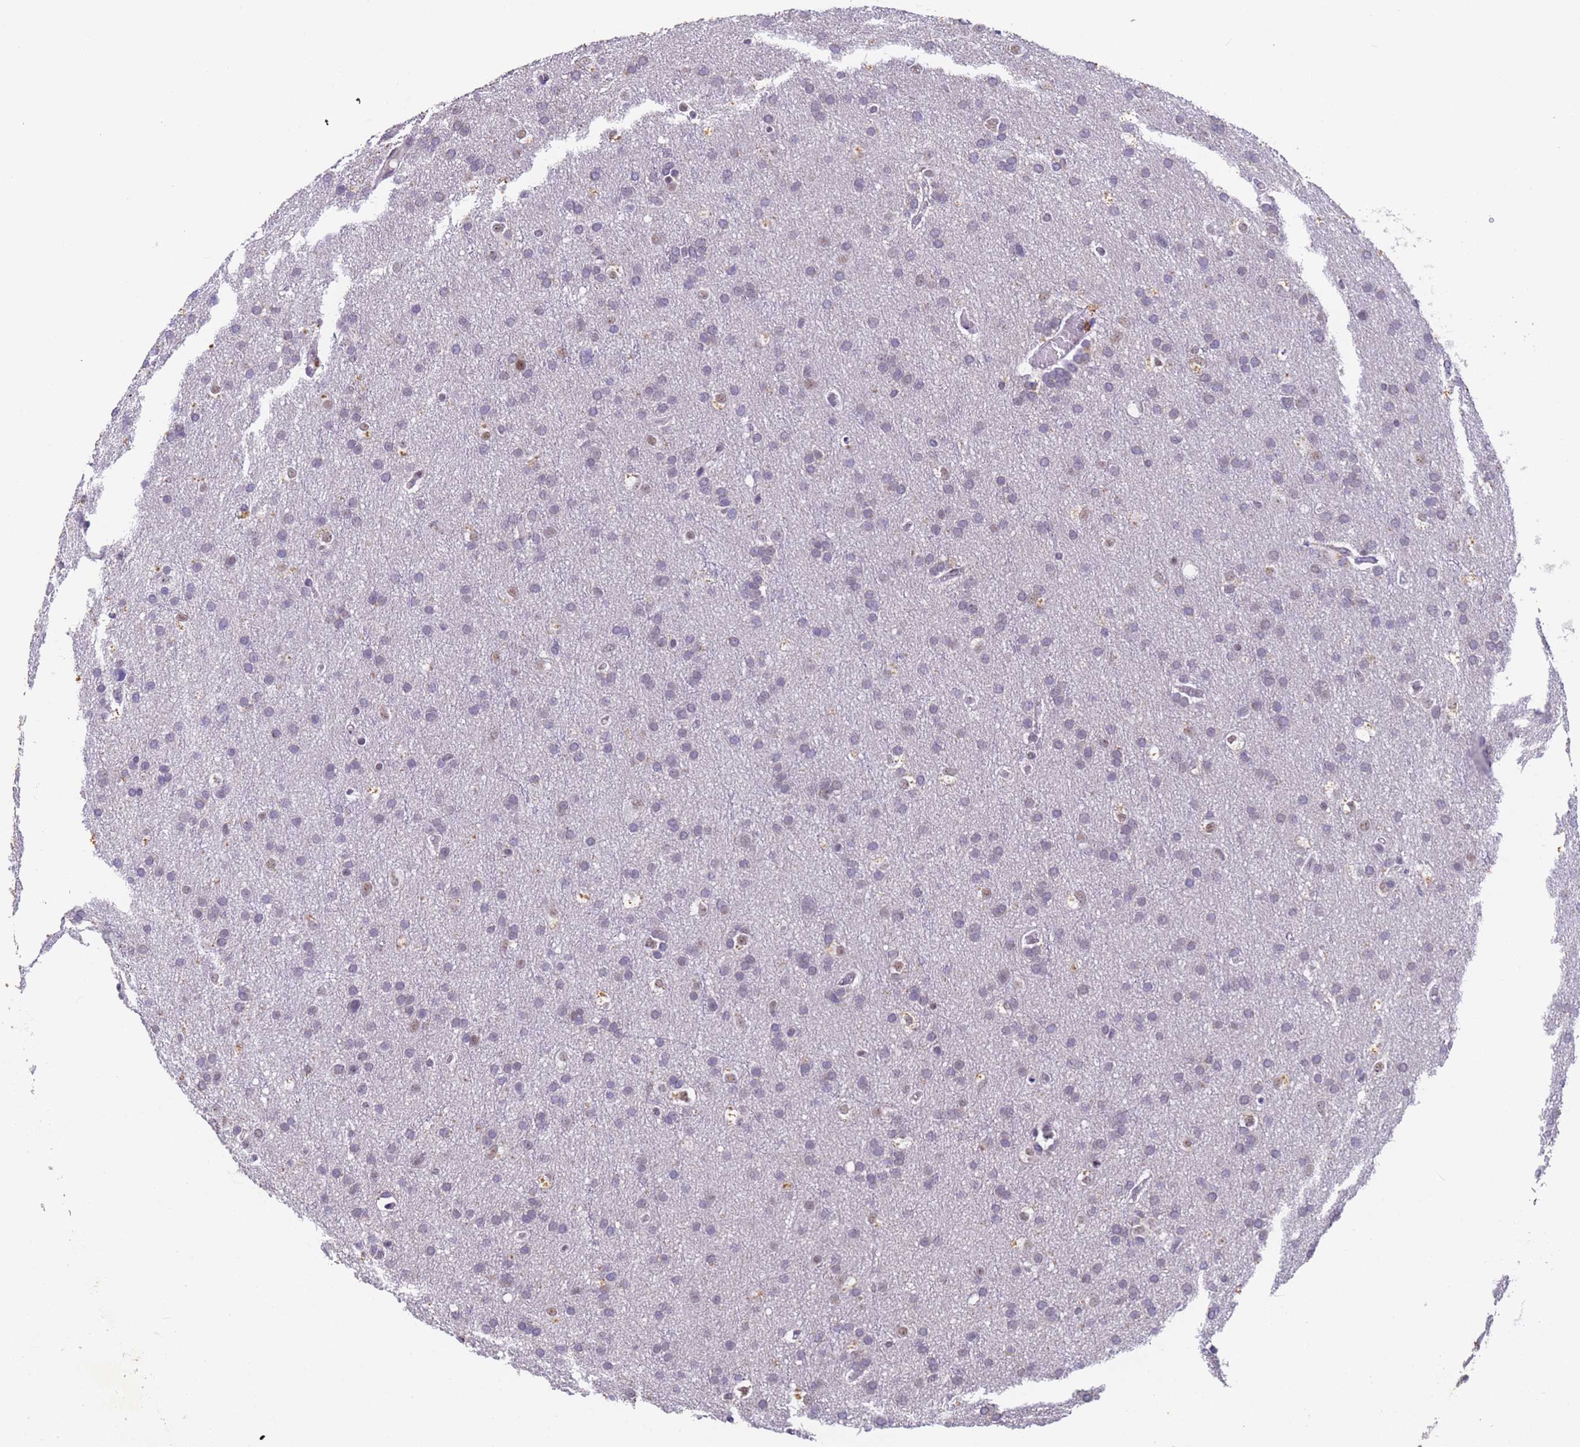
{"staining": {"intensity": "negative", "quantity": "none", "location": "none"}, "tissue": "glioma", "cell_type": "Tumor cells", "image_type": "cancer", "snomed": [{"axis": "morphology", "description": "Glioma, malignant, High grade"}, {"axis": "topography", "description": "Cerebral cortex"}], "caption": "Immunohistochemistry (IHC) micrograph of neoplastic tissue: human glioma stained with DAB (3,3'-diaminobenzidine) reveals no significant protein staining in tumor cells.", "gene": "FNBP4", "patient": {"sex": "female", "age": 36}}